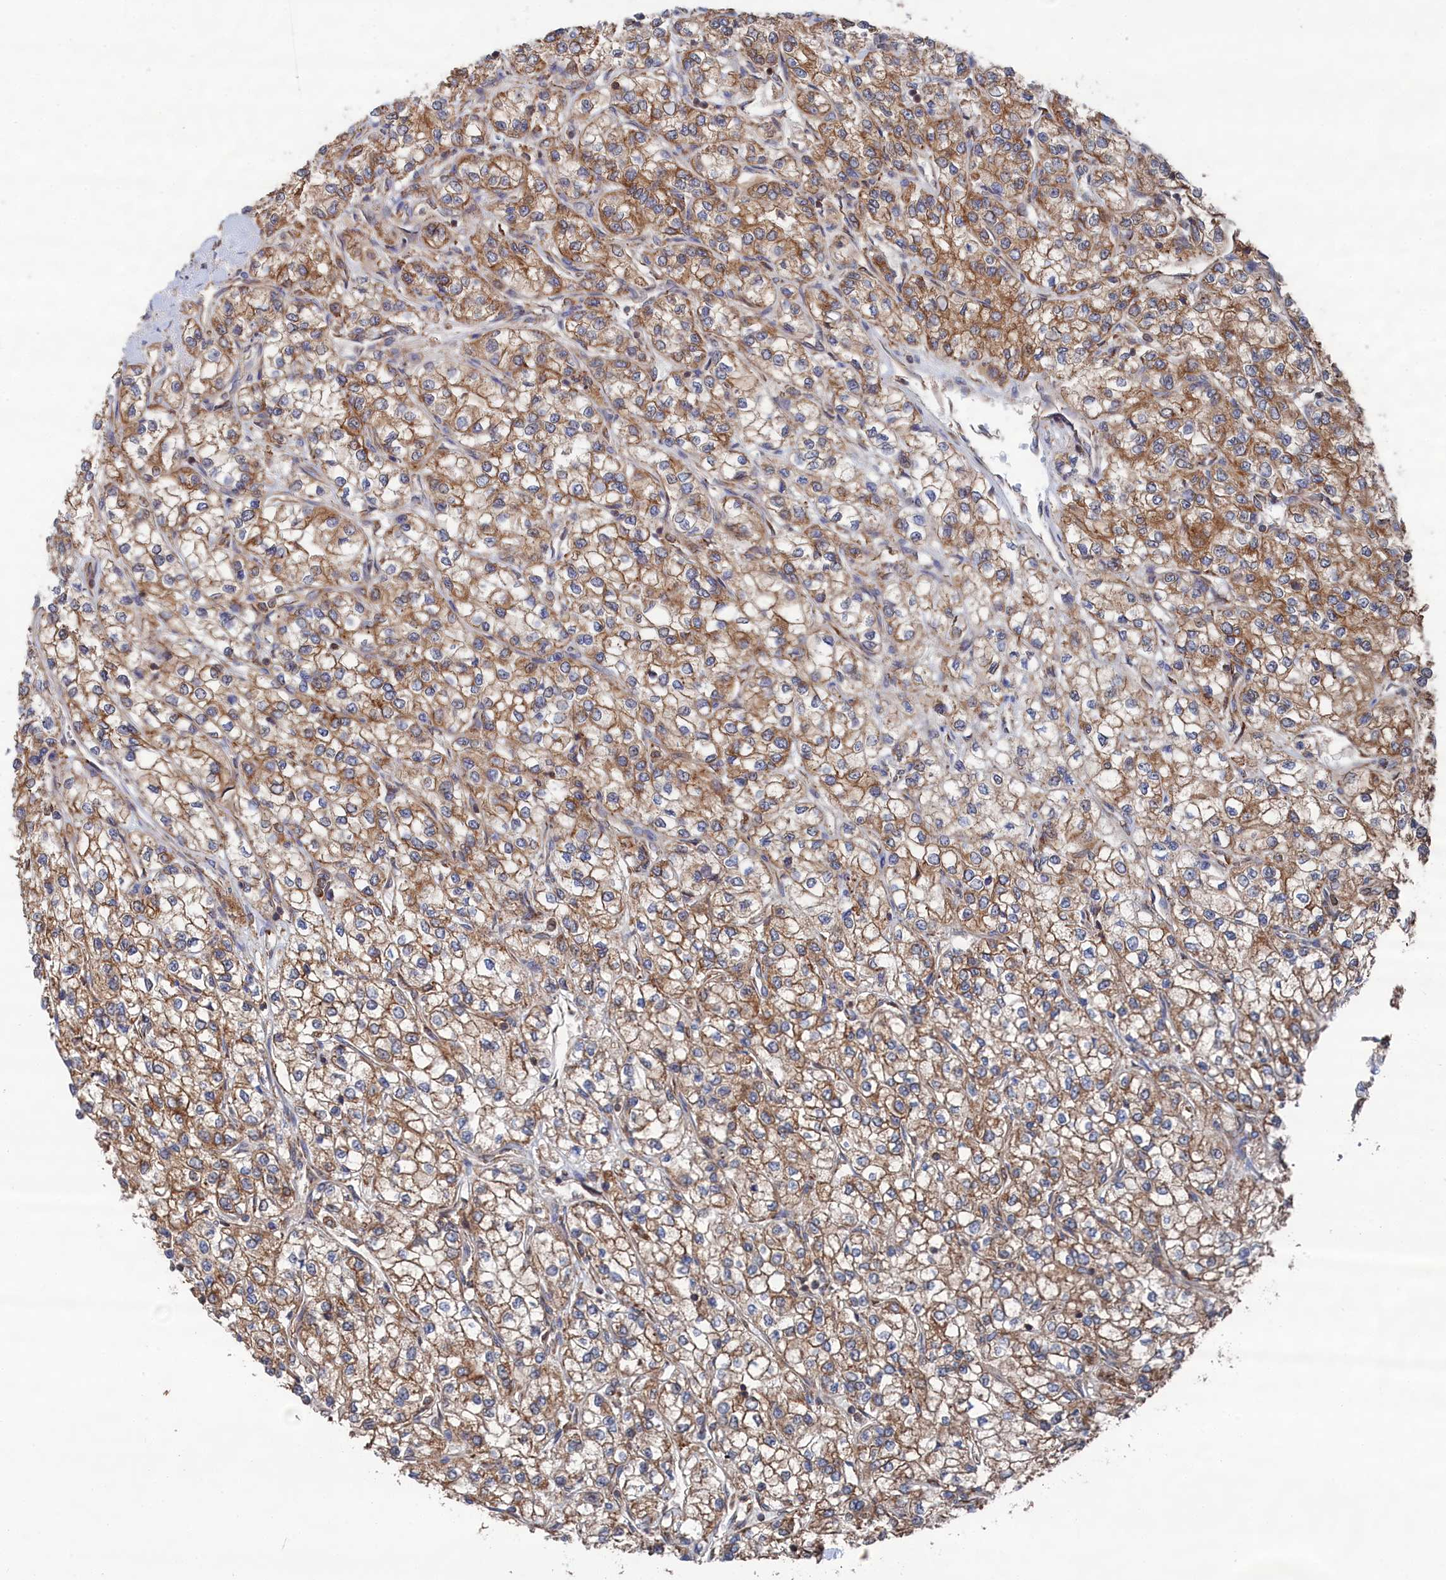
{"staining": {"intensity": "moderate", "quantity": ">75%", "location": "cytoplasmic/membranous"}, "tissue": "renal cancer", "cell_type": "Tumor cells", "image_type": "cancer", "snomed": [{"axis": "morphology", "description": "Adenocarcinoma, NOS"}, {"axis": "topography", "description": "Kidney"}], "caption": "DAB (3,3'-diaminobenzidine) immunohistochemical staining of renal cancer (adenocarcinoma) exhibits moderate cytoplasmic/membranous protein staining in approximately >75% of tumor cells.", "gene": "BPIFB6", "patient": {"sex": "male", "age": 80}}